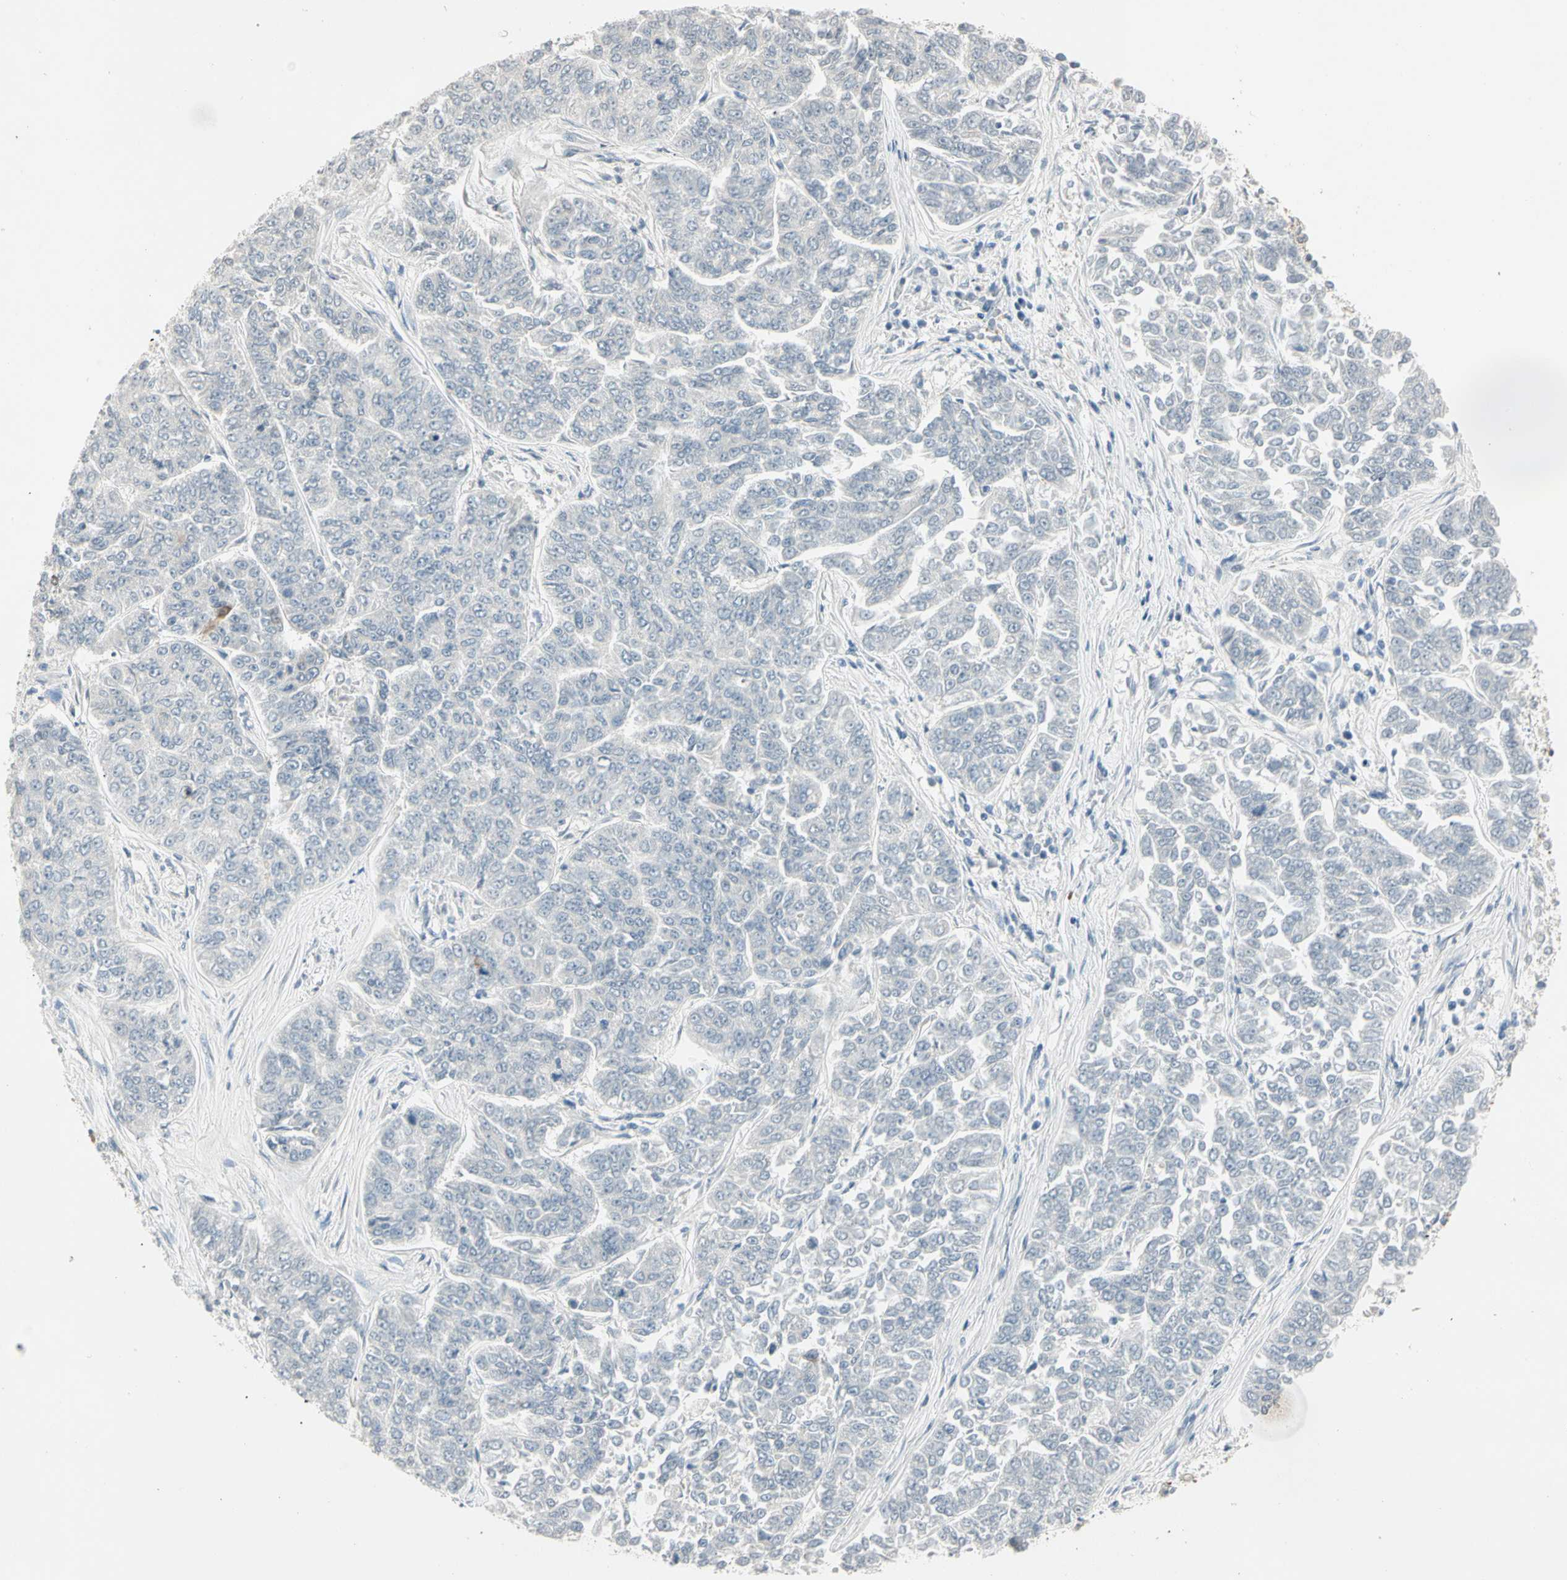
{"staining": {"intensity": "negative", "quantity": "none", "location": "none"}, "tissue": "lung cancer", "cell_type": "Tumor cells", "image_type": "cancer", "snomed": [{"axis": "morphology", "description": "Adenocarcinoma, NOS"}, {"axis": "topography", "description": "Lung"}], "caption": "The immunohistochemistry (IHC) image has no significant staining in tumor cells of adenocarcinoma (lung) tissue.", "gene": "IL1R1", "patient": {"sex": "male", "age": 84}}